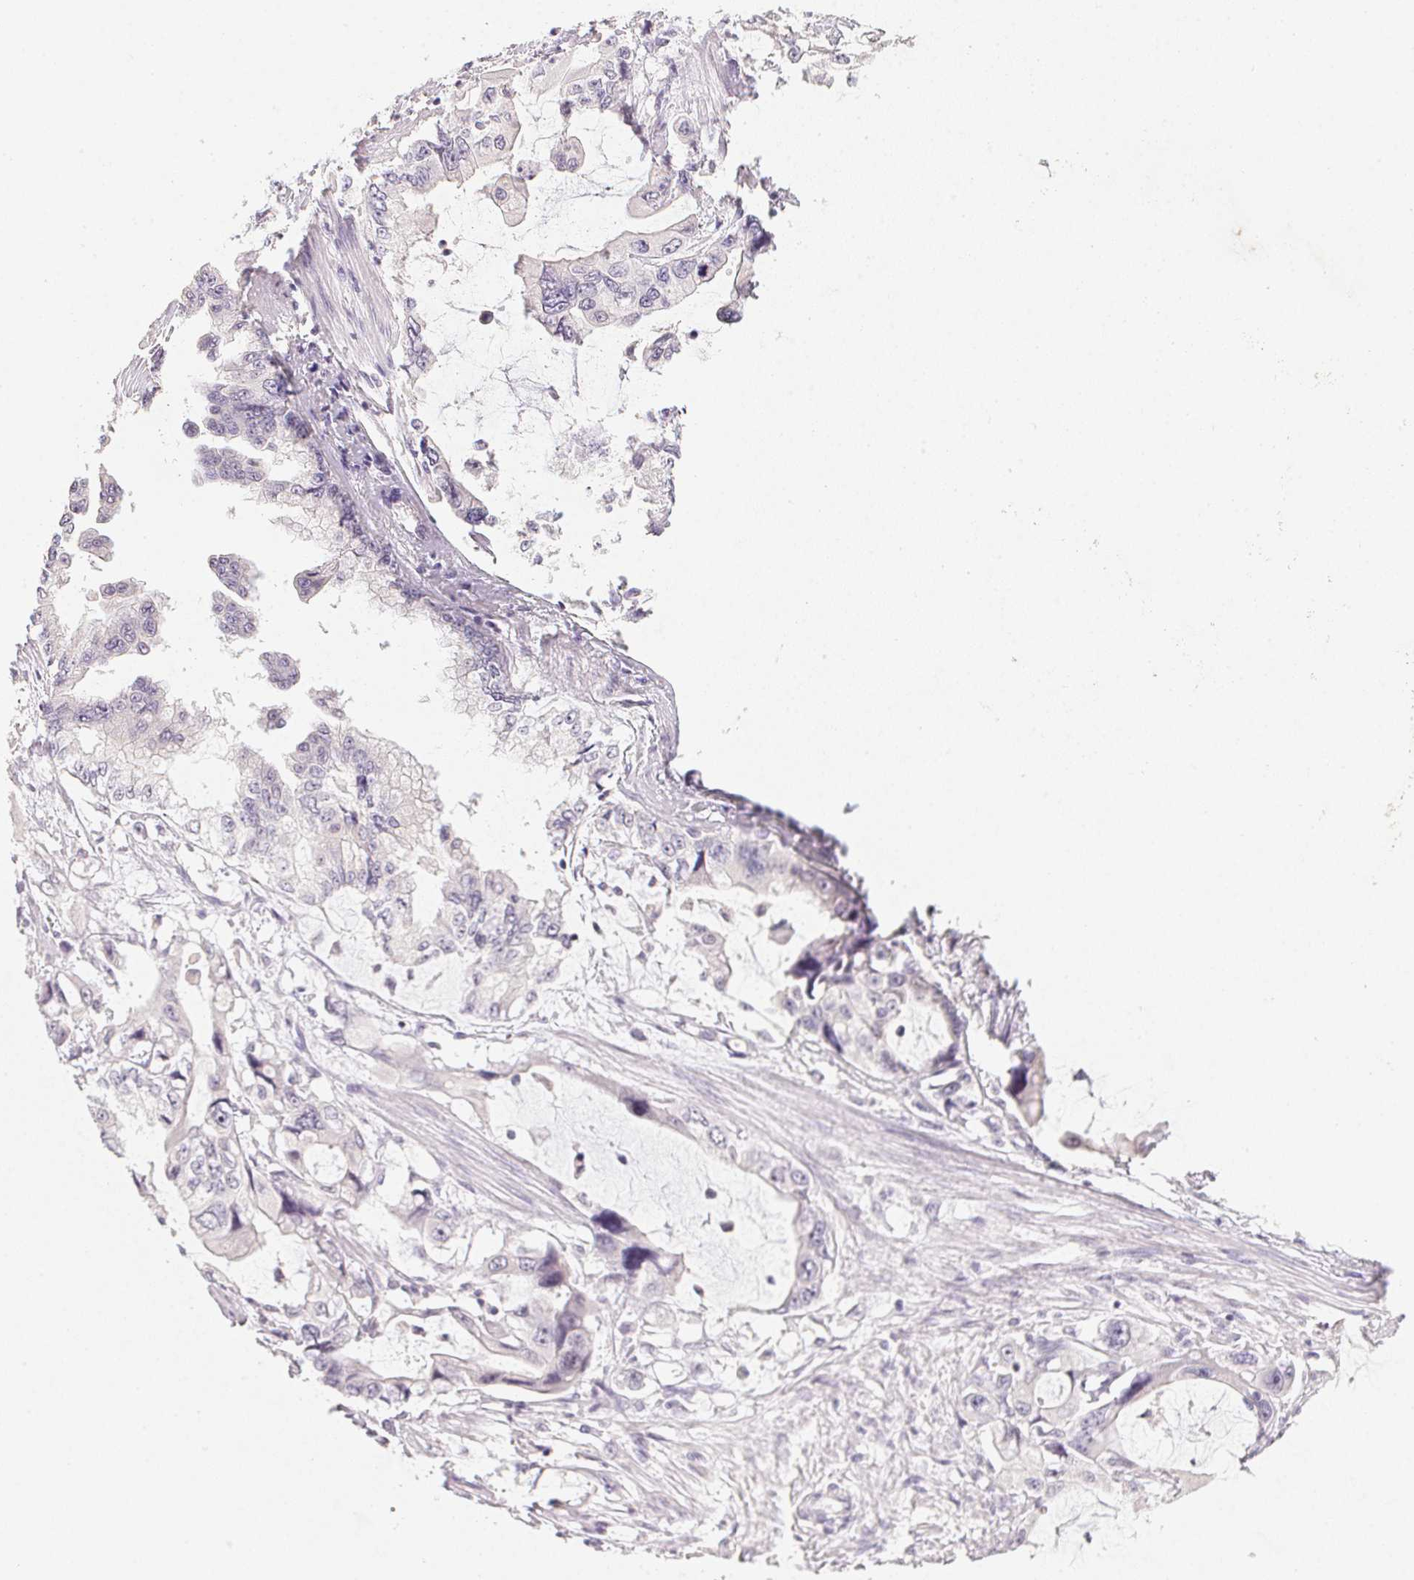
{"staining": {"intensity": "negative", "quantity": "none", "location": "none"}, "tissue": "stomach cancer", "cell_type": "Tumor cells", "image_type": "cancer", "snomed": [{"axis": "morphology", "description": "Adenocarcinoma, NOS"}, {"axis": "topography", "description": "Pancreas"}, {"axis": "topography", "description": "Stomach, upper"}, {"axis": "topography", "description": "Stomach"}], "caption": "Immunohistochemistry (IHC) micrograph of human stomach adenocarcinoma stained for a protein (brown), which reveals no expression in tumor cells.", "gene": "PPY", "patient": {"sex": "male", "age": 77}}